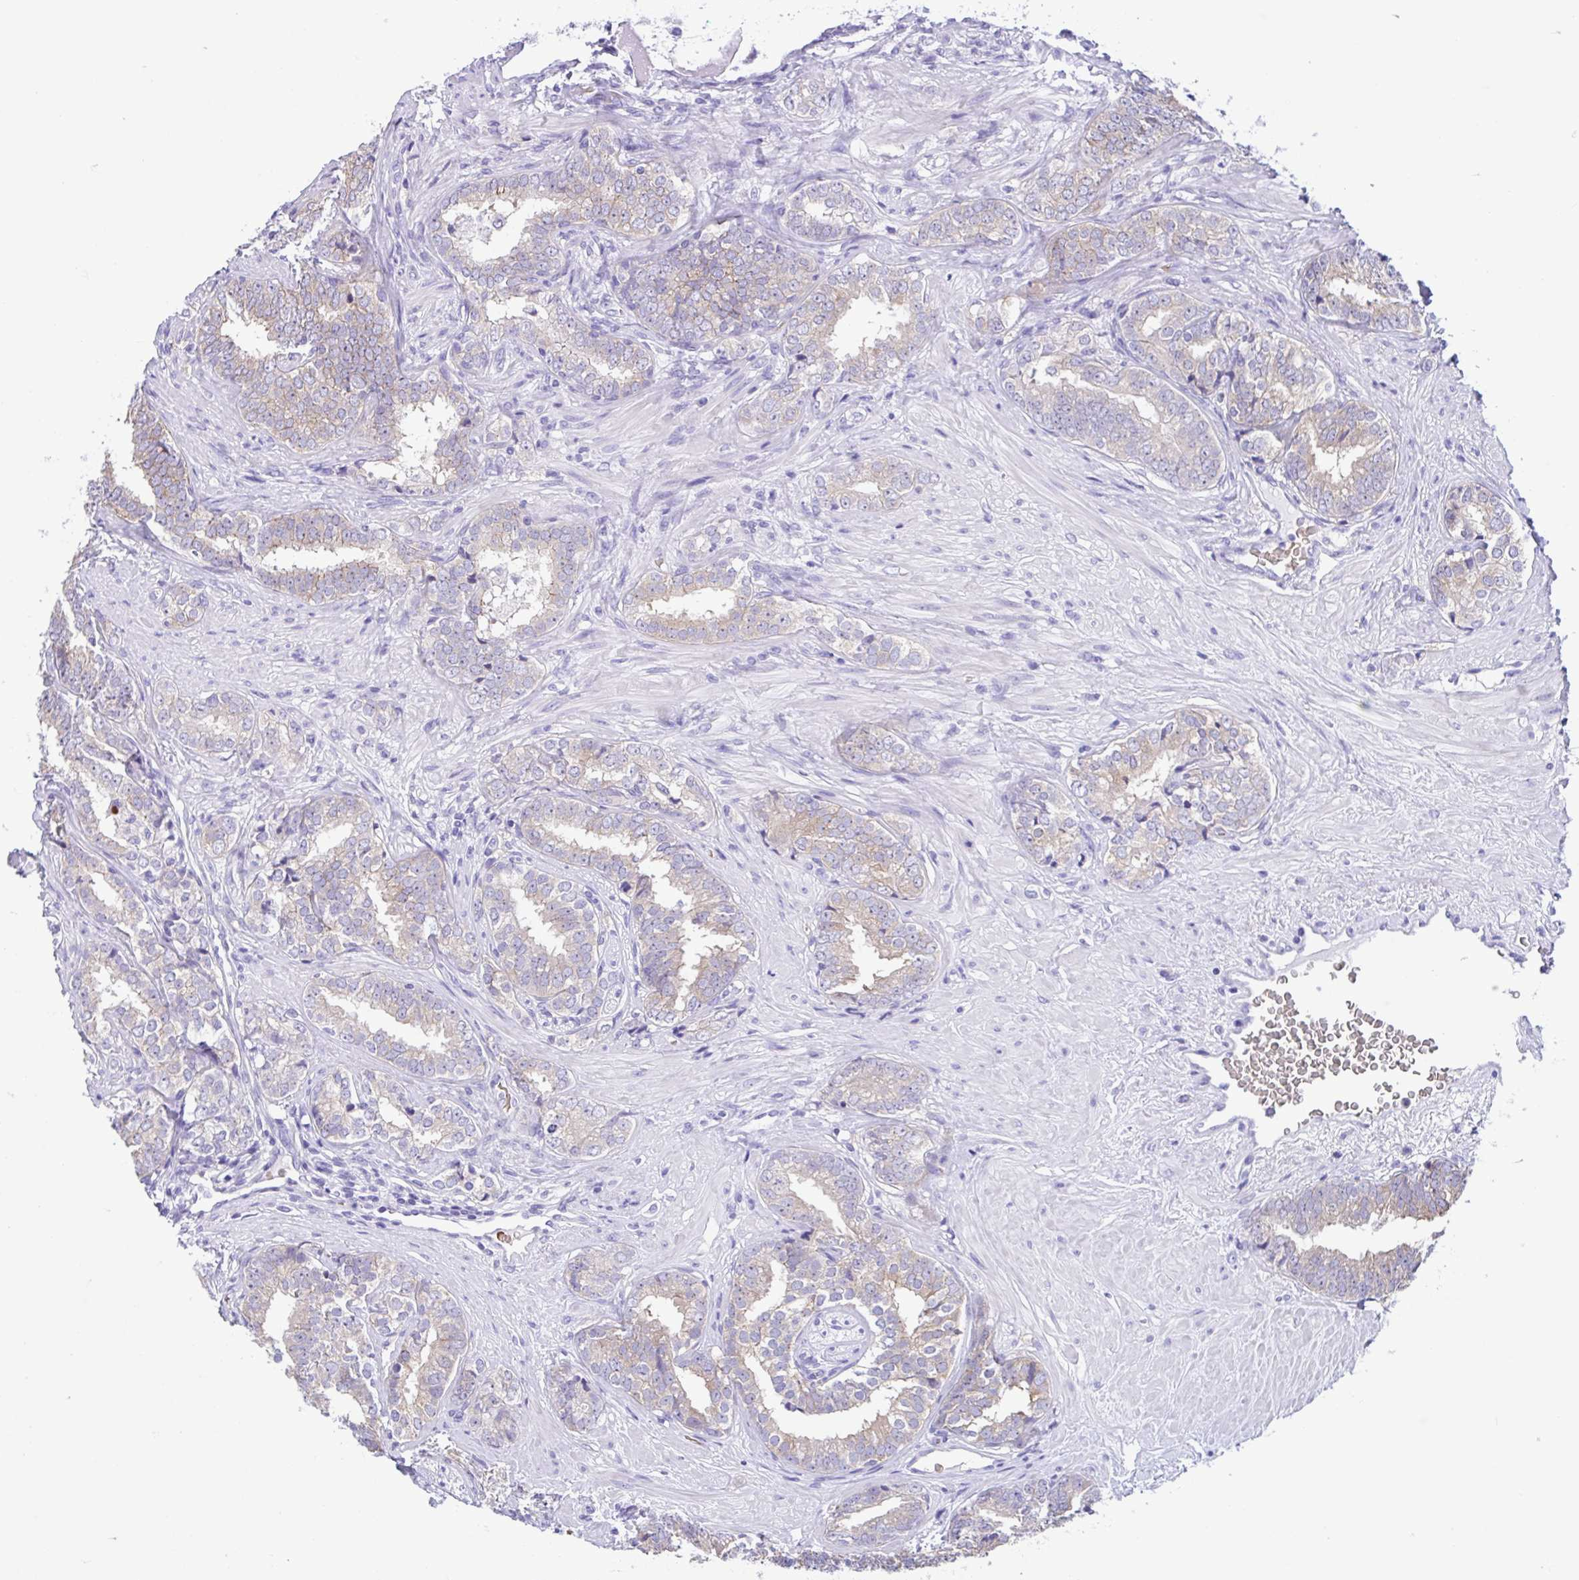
{"staining": {"intensity": "weak", "quantity": "25%-75%", "location": "cytoplasmic/membranous"}, "tissue": "prostate cancer", "cell_type": "Tumor cells", "image_type": "cancer", "snomed": [{"axis": "morphology", "description": "Adenocarcinoma, High grade"}, {"axis": "topography", "description": "Prostate"}], "caption": "Brown immunohistochemical staining in human prostate high-grade adenocarcinoma reveals weak cytoplasmic/membranous staining in about 25%-75% of tumor cells.", "gene": "TMEM79", "patient": {"sex": "male", "age": 72}}